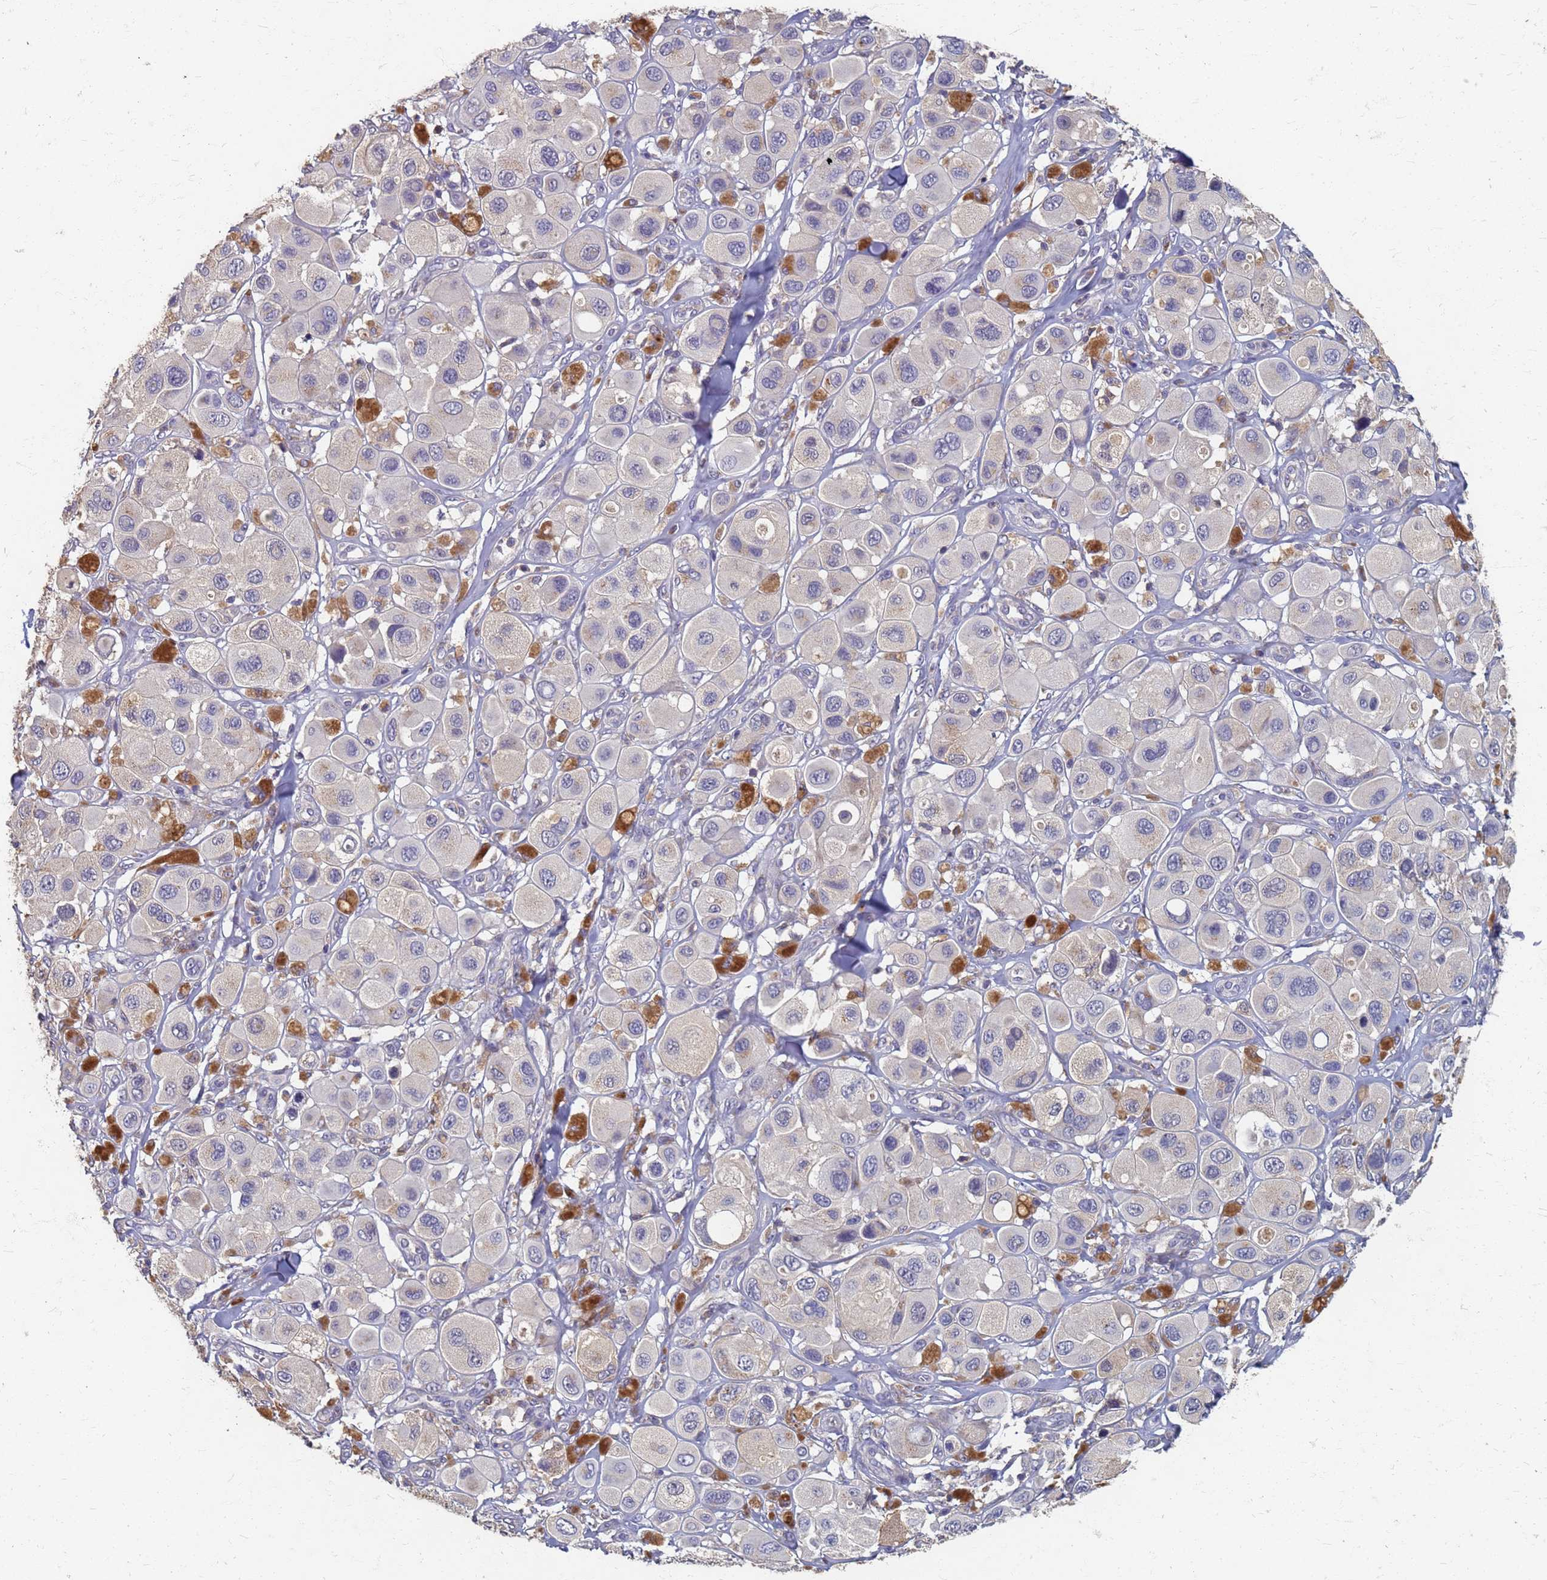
{"staining": {"intensity": "negative", "quantity": "none", "location": "none"}, "tissue": "melanoma", "cell_type": "Tumor cells", "image_type": "cancer", "snomed": [{"axis": "morphology", "description": "Malignant melanoma, Metastatic site"}, {"axis": "topography", "description": "Skin"}], "caption": "The immunohistochemistry micrograph has no significant staining in tumor cells of melanoma tissue.", "gene": "KRCC1", "patient": {"sex": "male", "age": 41}}